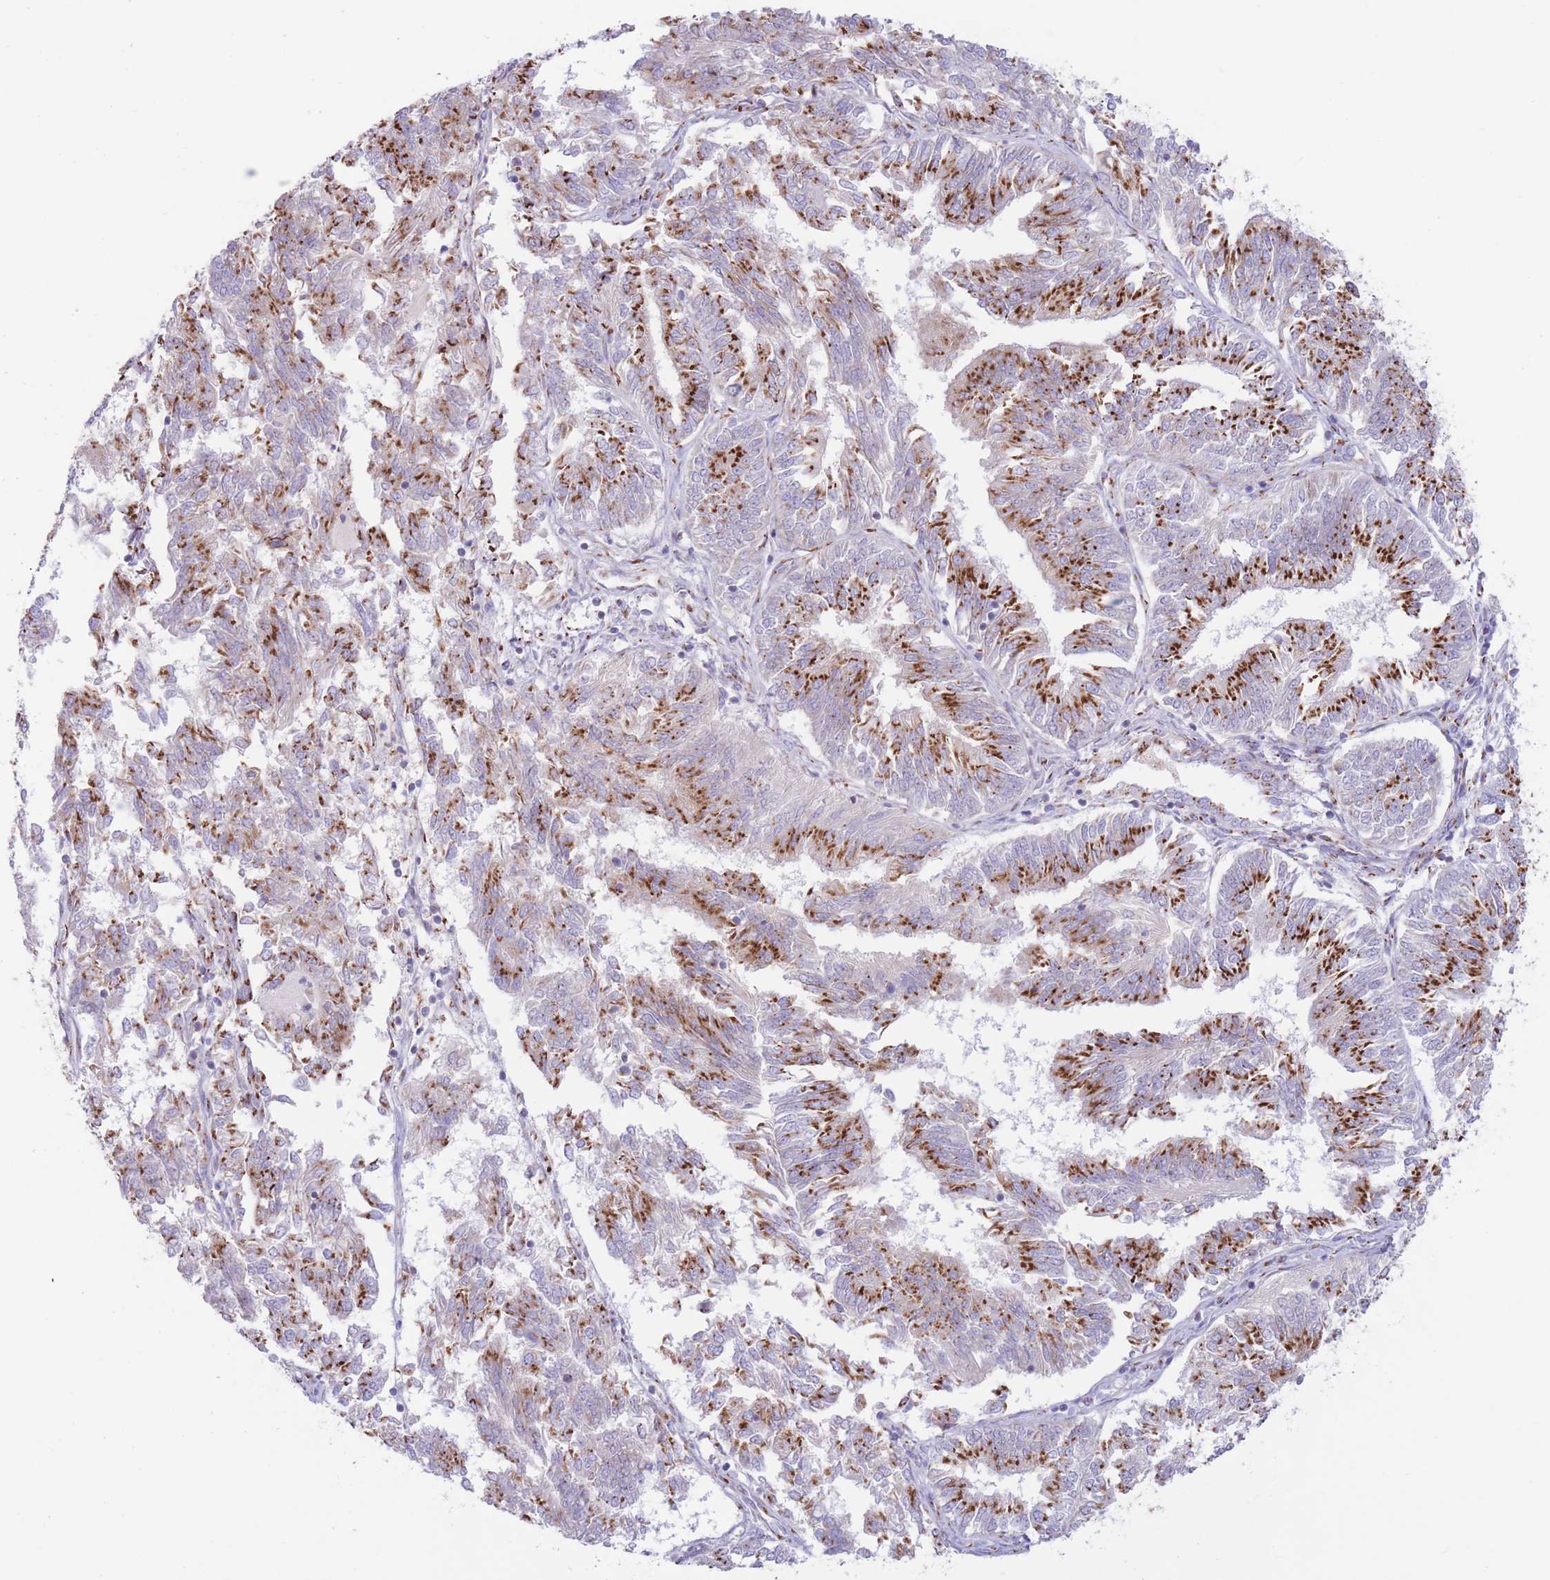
{"staining": {"intensity": "strong", "quantity": ">75%", "location": "cytoplasmic/membranous"}, "tissue": "endometrial cancer", "cell_type": "Tumor cells", "image_type": "cancer", "snomed": [{"axis": "morphology", "description": "Adenocarcinoma, NOS"}, {"axis": "topography", "description": "Endometrium"}], "caption": "IHC of endometrial cancer (adenocarcinoma) reveals high levels of strong cytoplasmic/membranous staining in approximately >75% of tumor cells.", "gene": "MPND", "patient": {"sex": "female", "age": 58}}